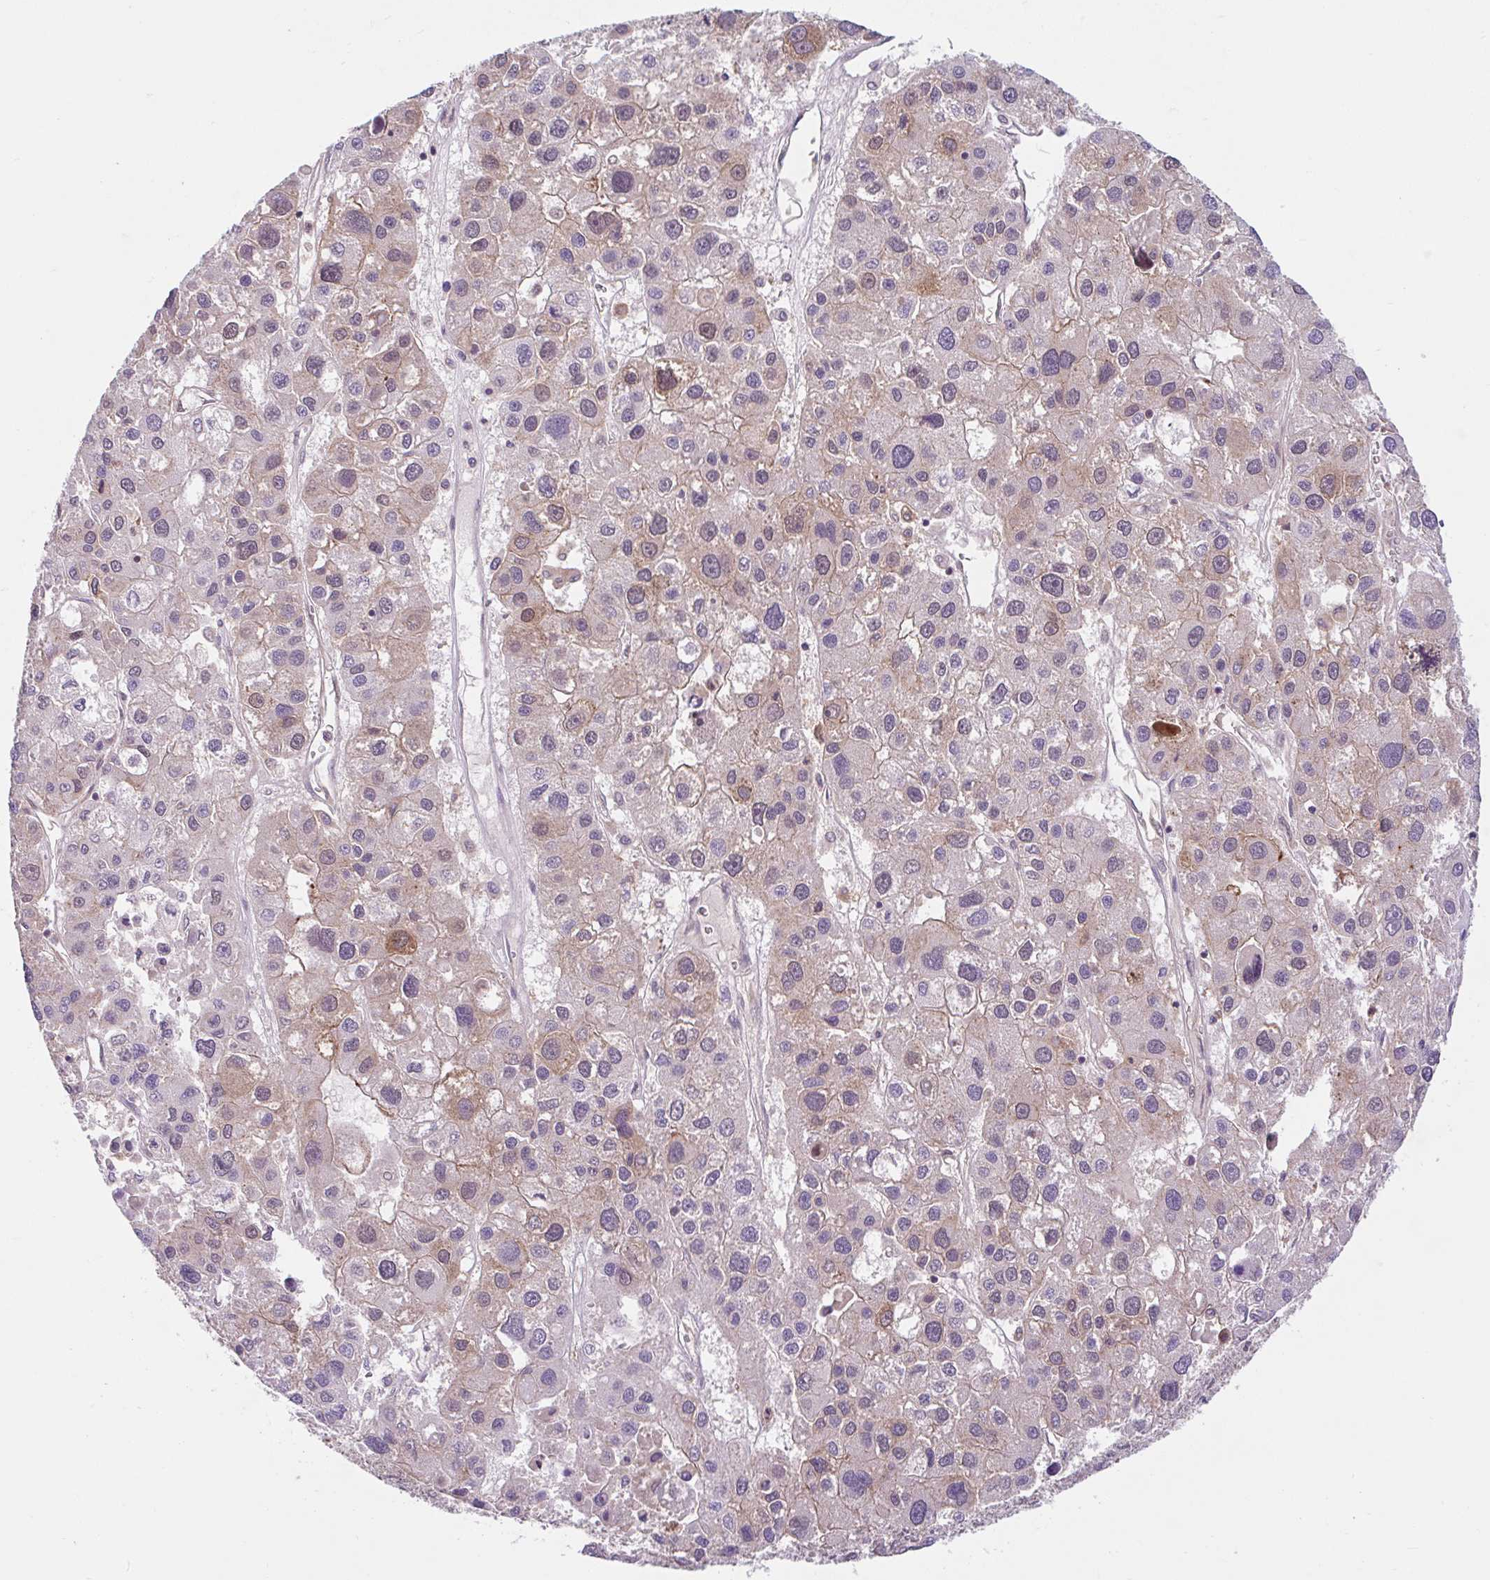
{"staining": {"intensity": "moderate", "quantity": "<25%", "location": "cytoplasmic/membranous,nuclear"}, "tissue": "liver cancer", "cell_type": "Tumor cells", "image_type": "cancer", "snomed": [{"axis": "morphology", "description": "Carcinoma, Hepatocellular, NOS"}, {"axis": "topography", "description": "Liver"}], "caption": "High-power microscopy captured an immunohistochemistry photomicrograph of liver cancer, revealing moderate cytoplasmic/membranous and nuclear expression in approximately <25% of tumor cells.", "gene": "RALBP1", "patient": {"sex": "male", "age": 73}}